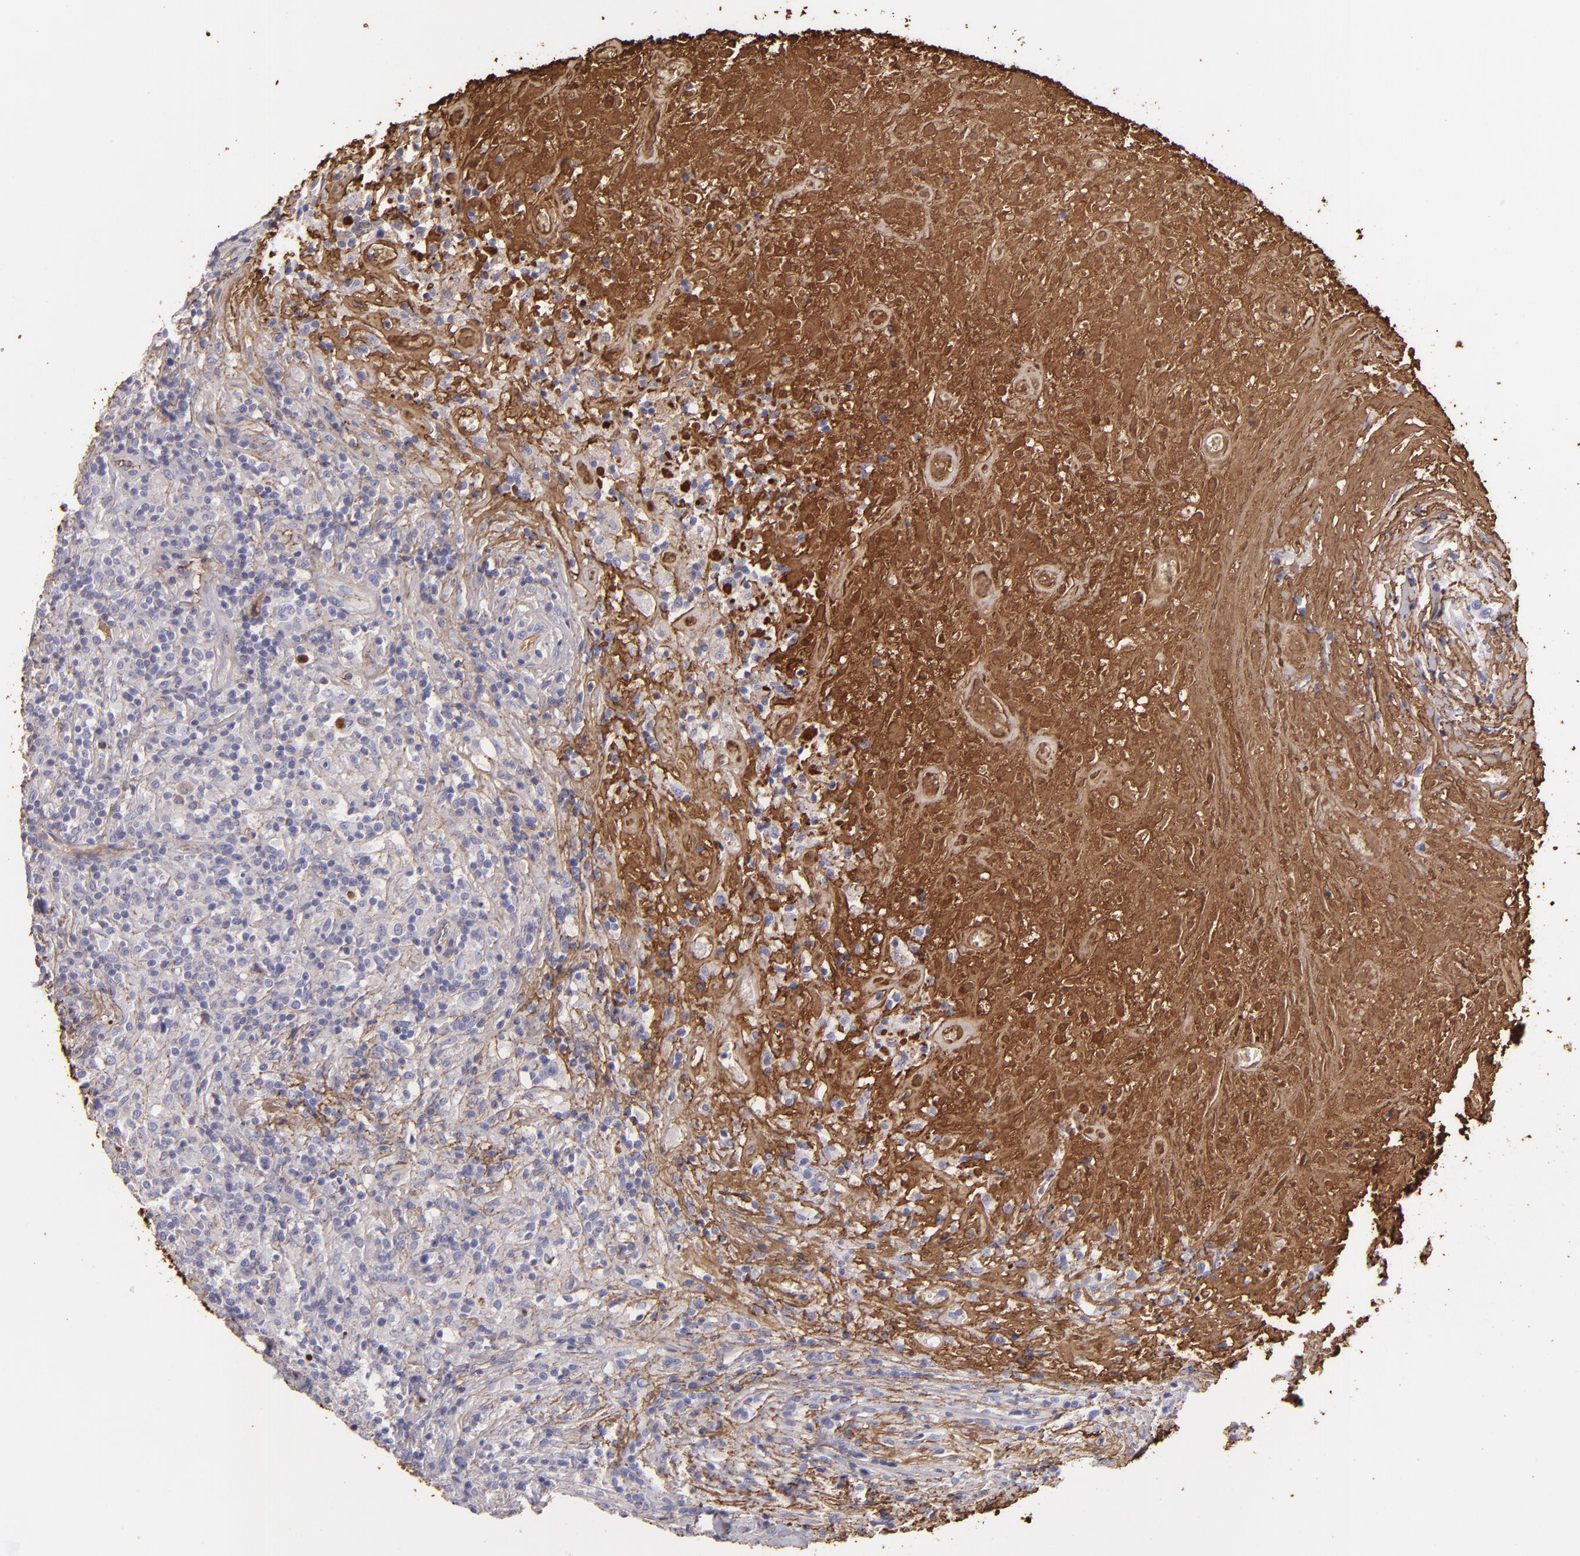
{"staining": {"intensity": "weak", "quantity": "25%-75%", "location": "cytoplasmic/membranous"}, "tissue": "lymphoma", "cell_type": "Tumor cells", "image_type": "cancer", "snomed": [{"axis": "morphology", "description": "Hodgkin's disease, NOS"}, {"axis": "topography", "description": "Lymph node"}], "caption": "Lymphoma stained with DAB immunohistochemistry (IHC) displays low levels of weak cytoplasmic/membranous expression in about 25%-75% of tumor cells.", "gene": "FGB", "patient": {"sex": "male", "age": 46}}